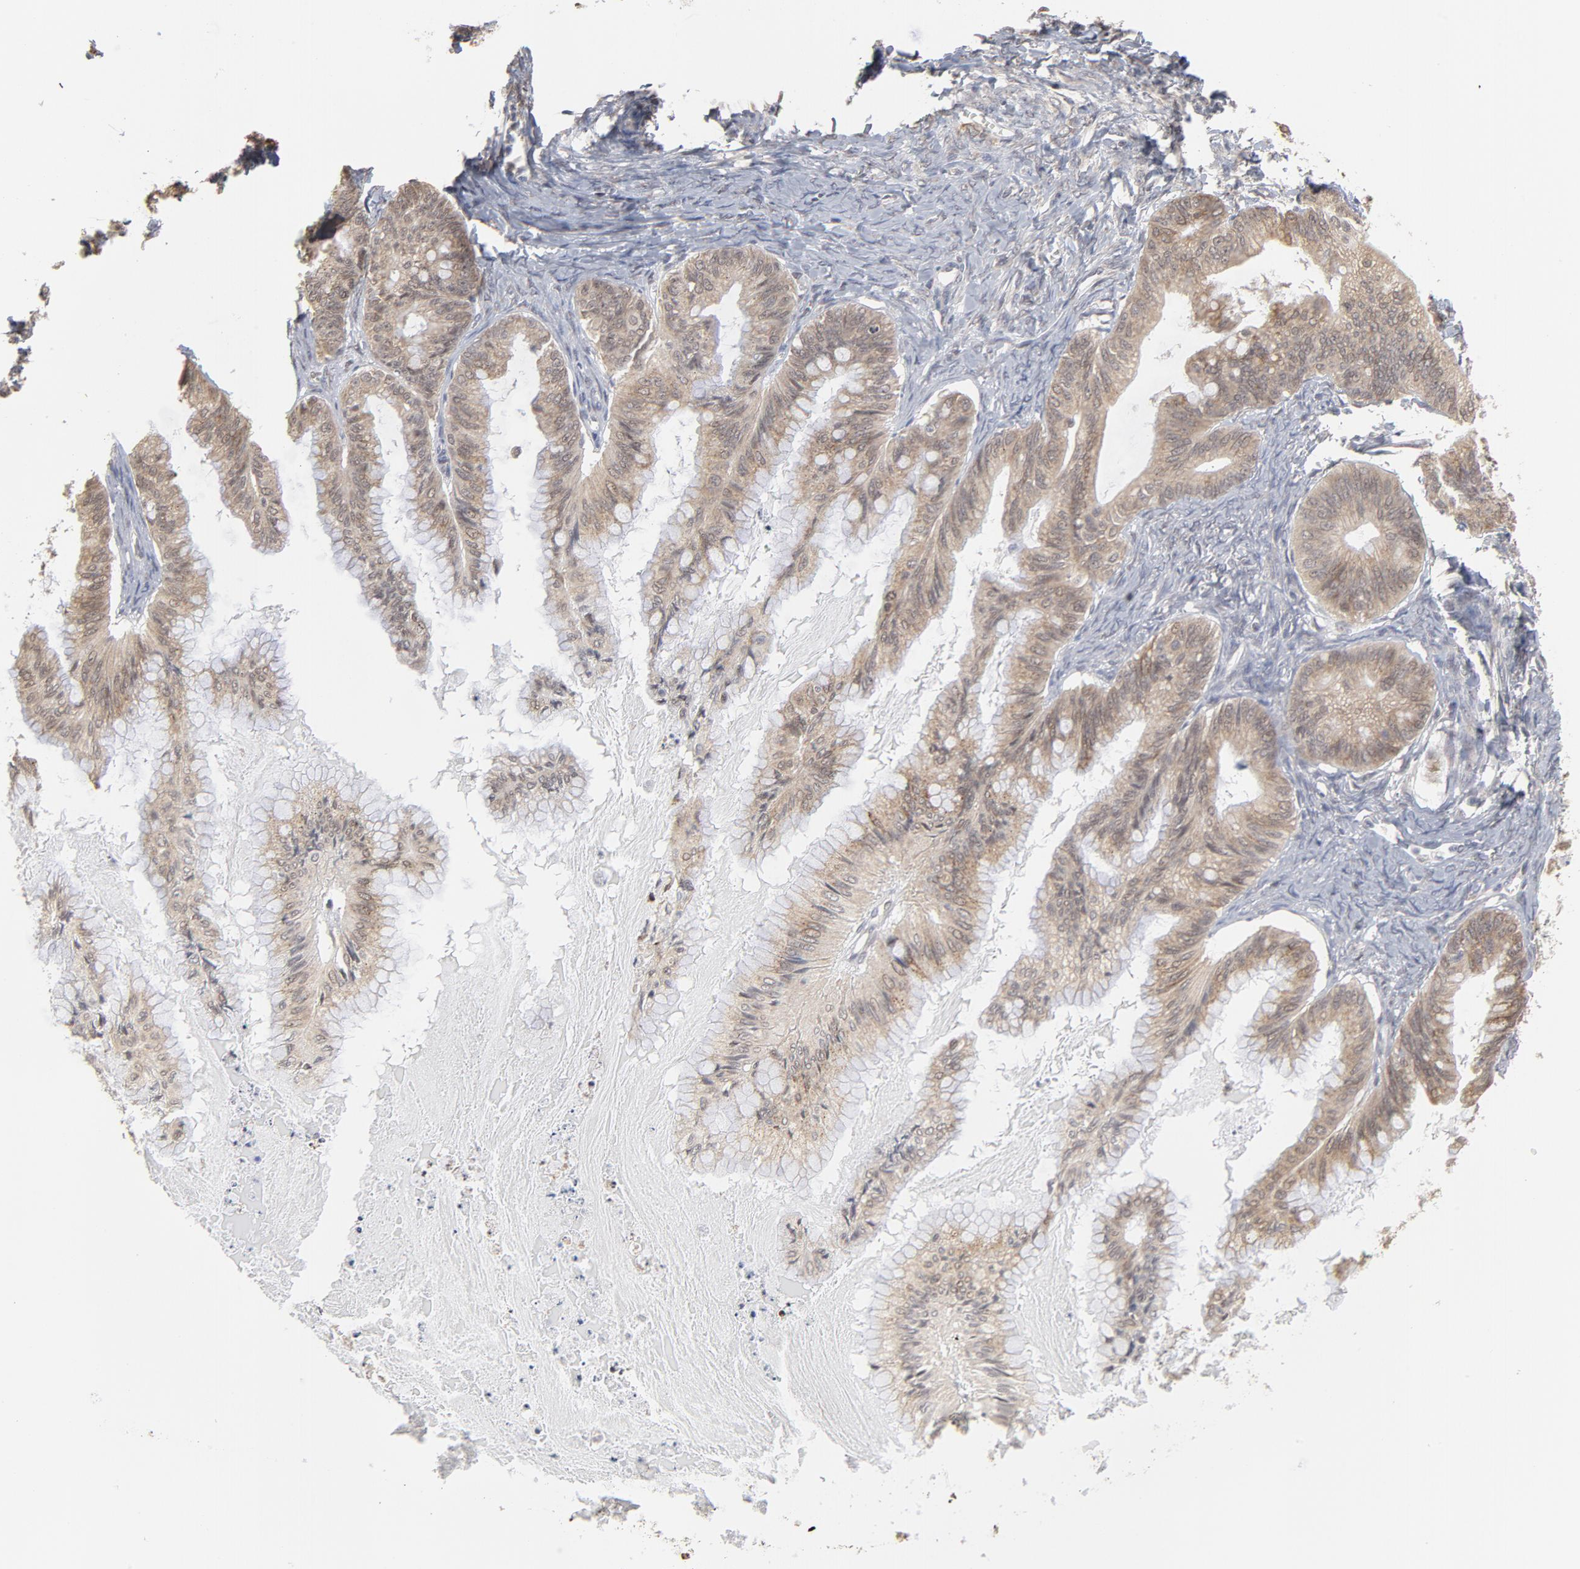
{"staining": {"intensity": "weak", "quantity": ">75%", "location": "cytoplasmic/membranous"}, "tissue": "ovarian cancer", "cell_type": "Tumor cells", "image_type": "cancer", "snomed": [{"axis": "morphology", "description": "Cystadenocarcinoma, mucinous, NOS"}, {"axis": "topography", "description": "Ovary"}], "caption": "Brown immunohistochemical staining in ovarian cancer (mucinous cystadenocarcinoma) shows weak cytoplasmic/membranous positivity in approximately >75% of tumor cells.", "gene": "ARIH1", "patient": {"sex": "female", "age": 57}}